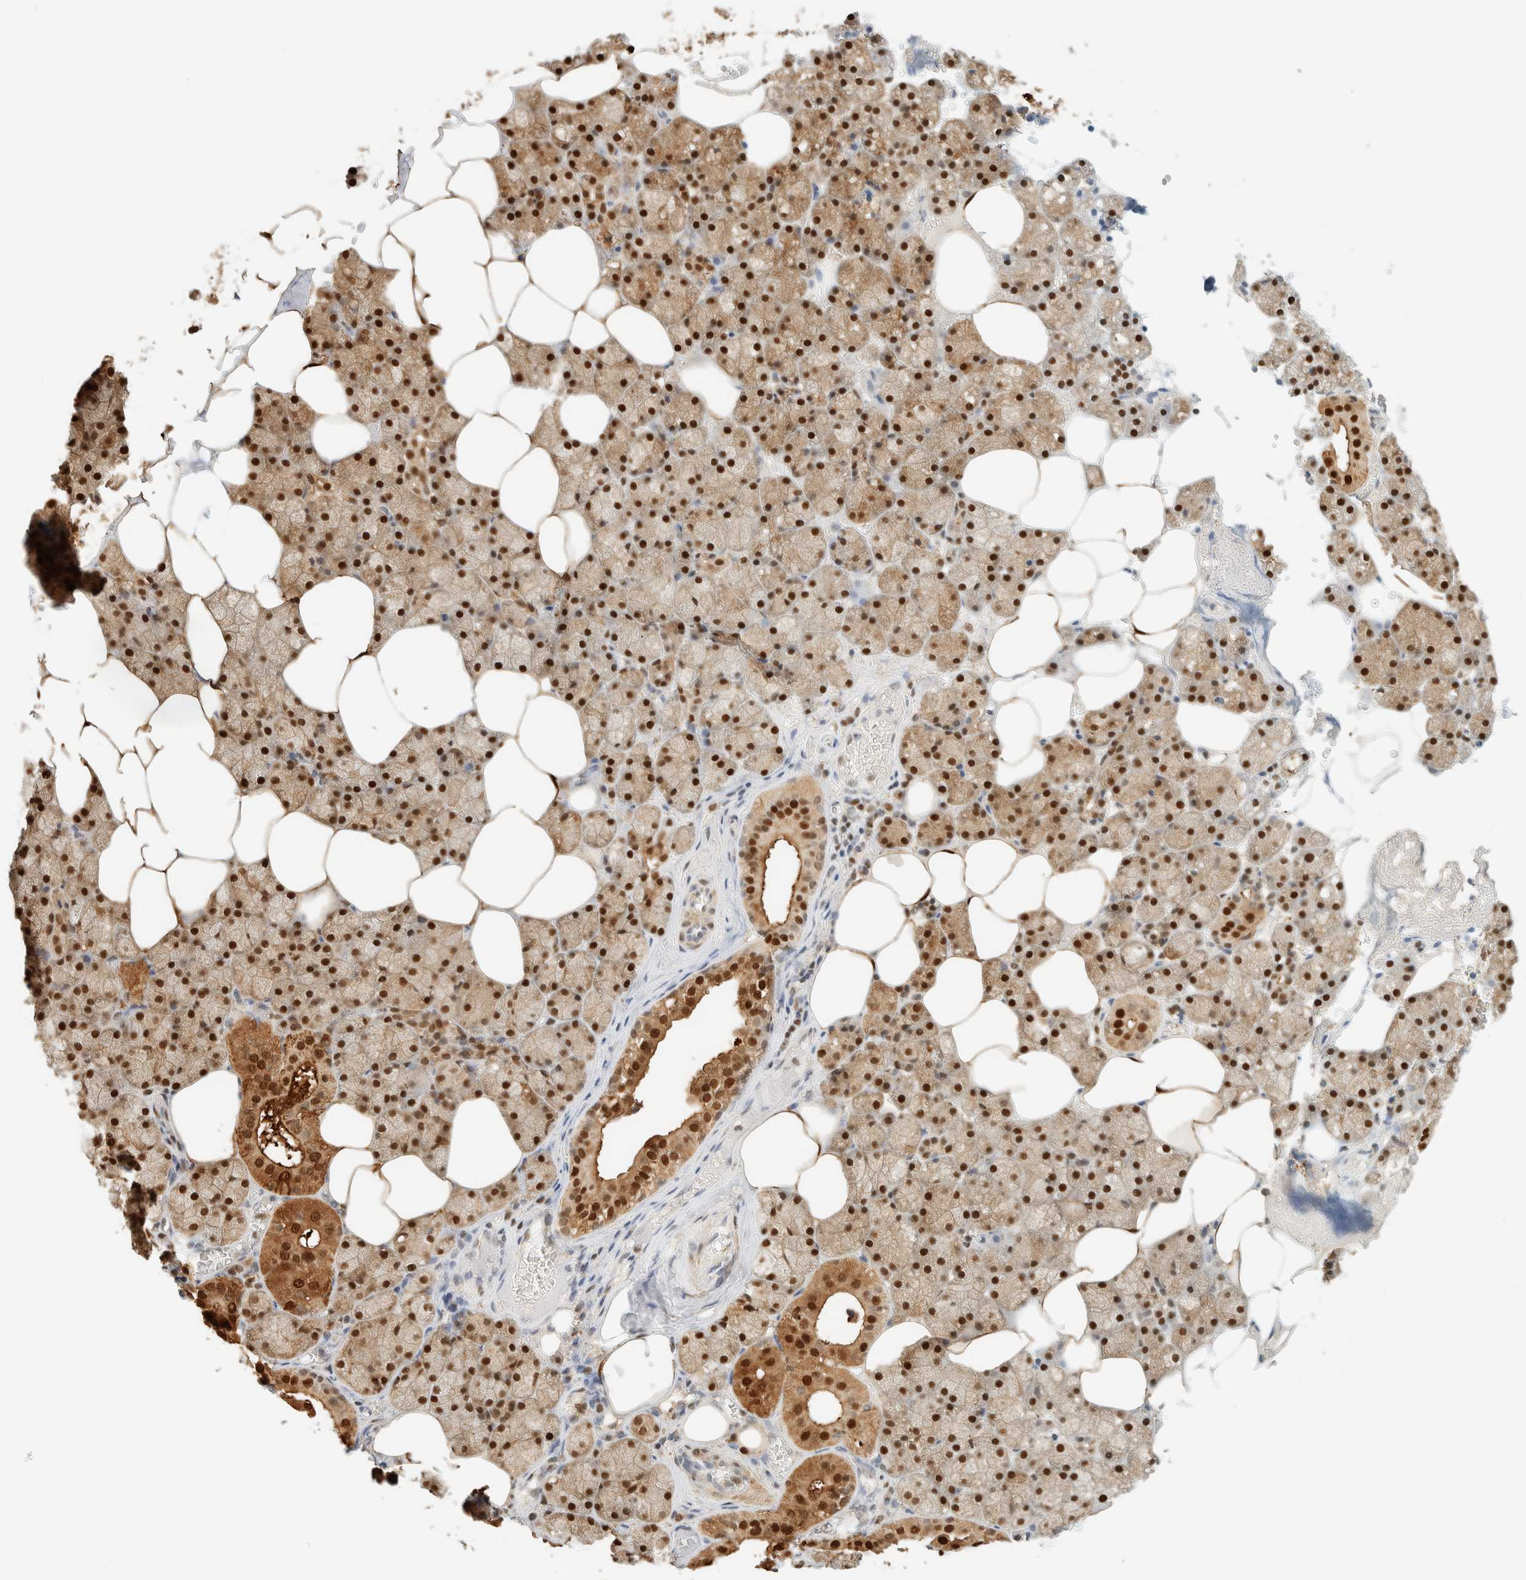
{"staining": {"intensity": "strong", "quantity": ">75%", "location": "cytoplasmic/membranous,nuclear"}, "tissue": "salivary gland", "cell_type": "Glandular cells", "image_type": "normal", "snomed": [{"axis": "morphology", "description": "Normal tissue, NOS"}, {"axis": "topography", "description": "Salivary gland"}], "caption": "Protein expression analysis of normal human salivary gland reveals strong cytoplasmic/membranous,nuclear positivity in about >75% of glandular cells. (Brightfield microscopy of DAB IHC at high magnification).", "gene": "ZBTB37", "patient": {"sex": "male", "age": 62}}